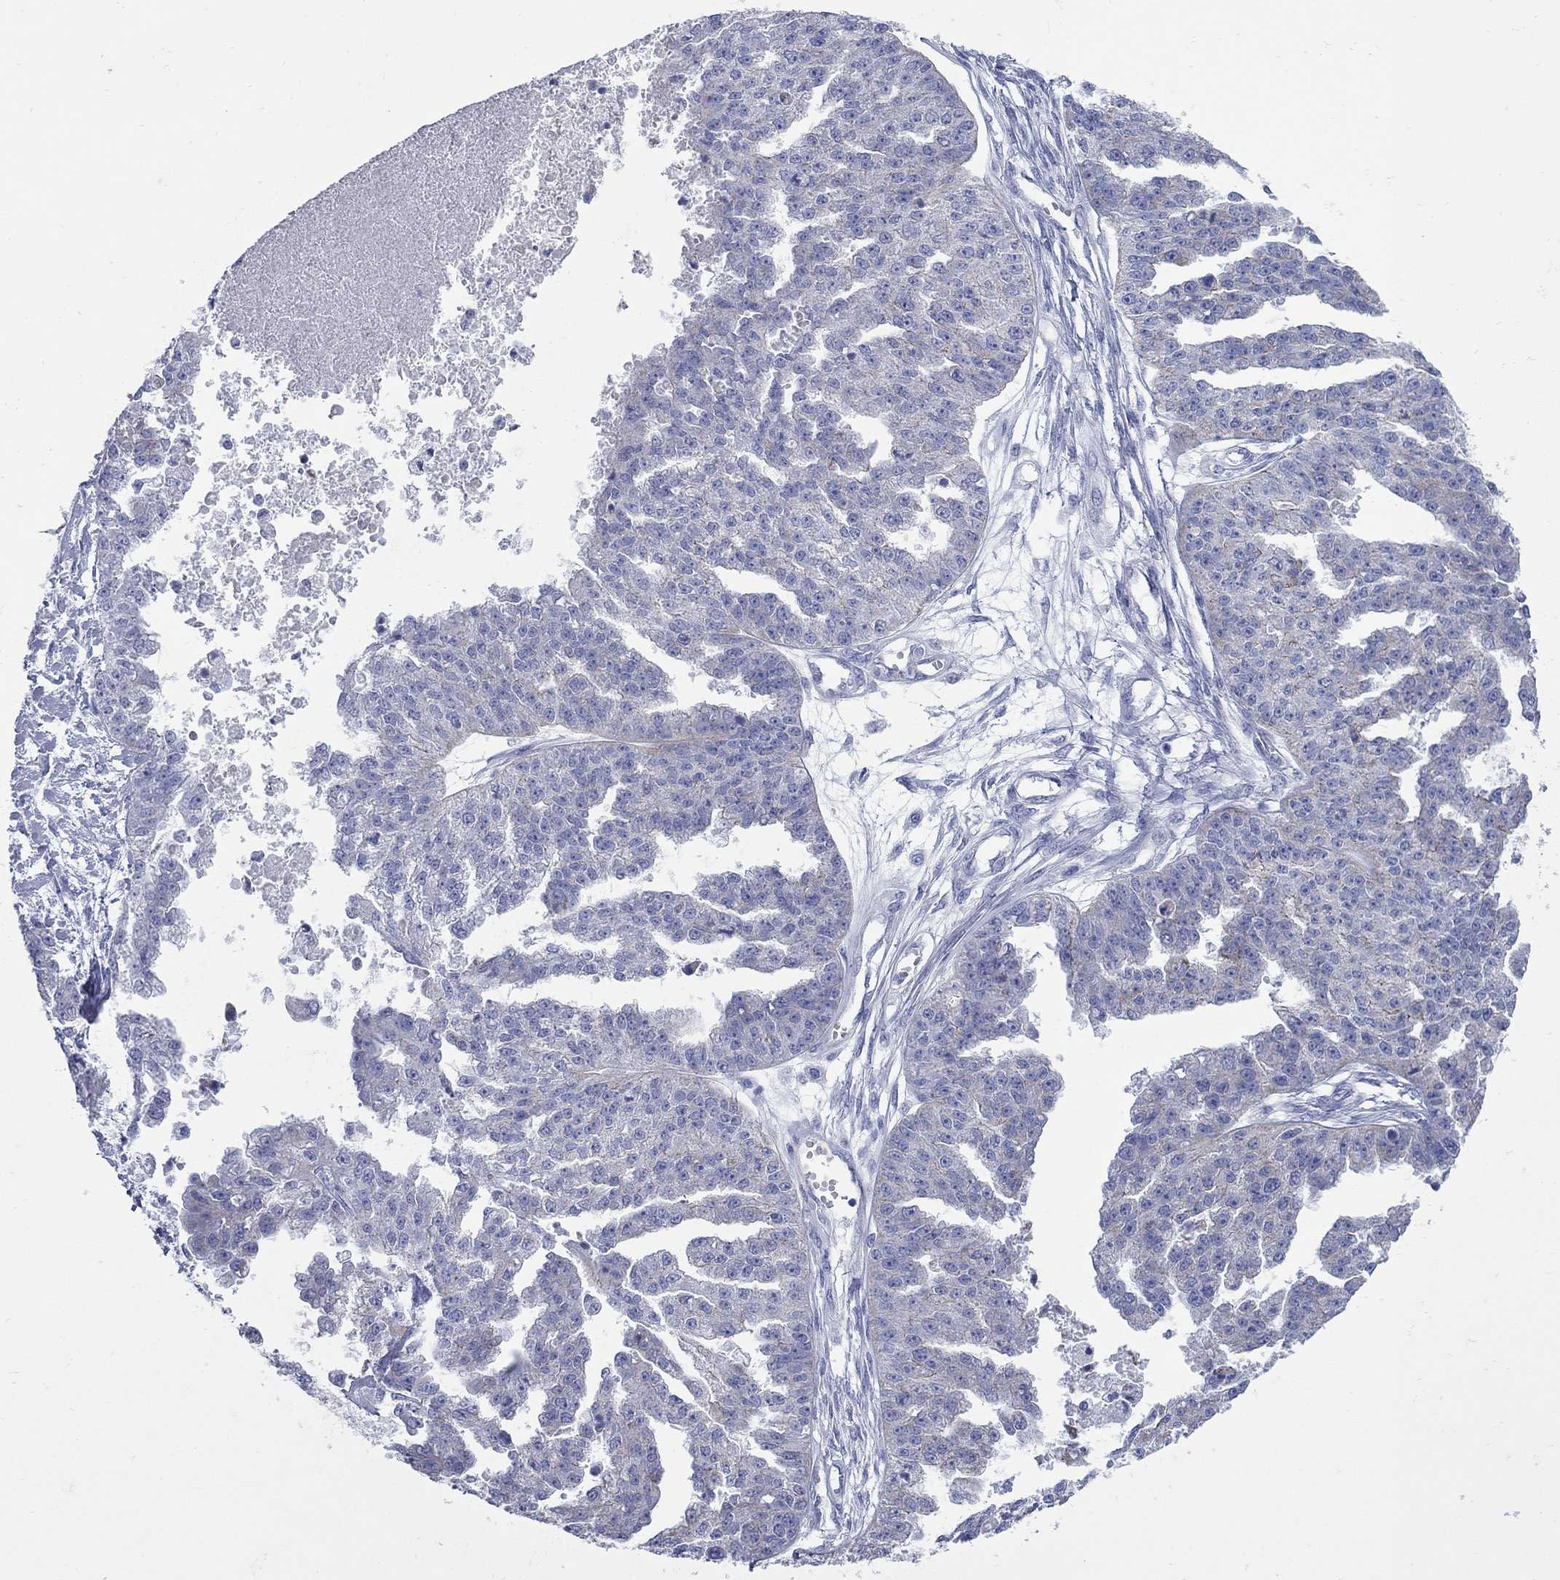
{"staining": {"intensity": "negative", "quantity": "none", "location": "none"}, "tissue": "ovarian cancer", "cell_type": "Tumor cells", "image_type": "cancer", "snomed": [{"axis": "morphology", "description": "Cystadenocarcinoma, serous, NOS"}, {"axis": "topography", "description": "Ovary"}], "caption": "This is an immunohistochemistry photomicrograph of ovarian cancer. There is no expression in tumor cells.", "gene": "PDZD3", "patient": {"sex": "female", "age": 58}}